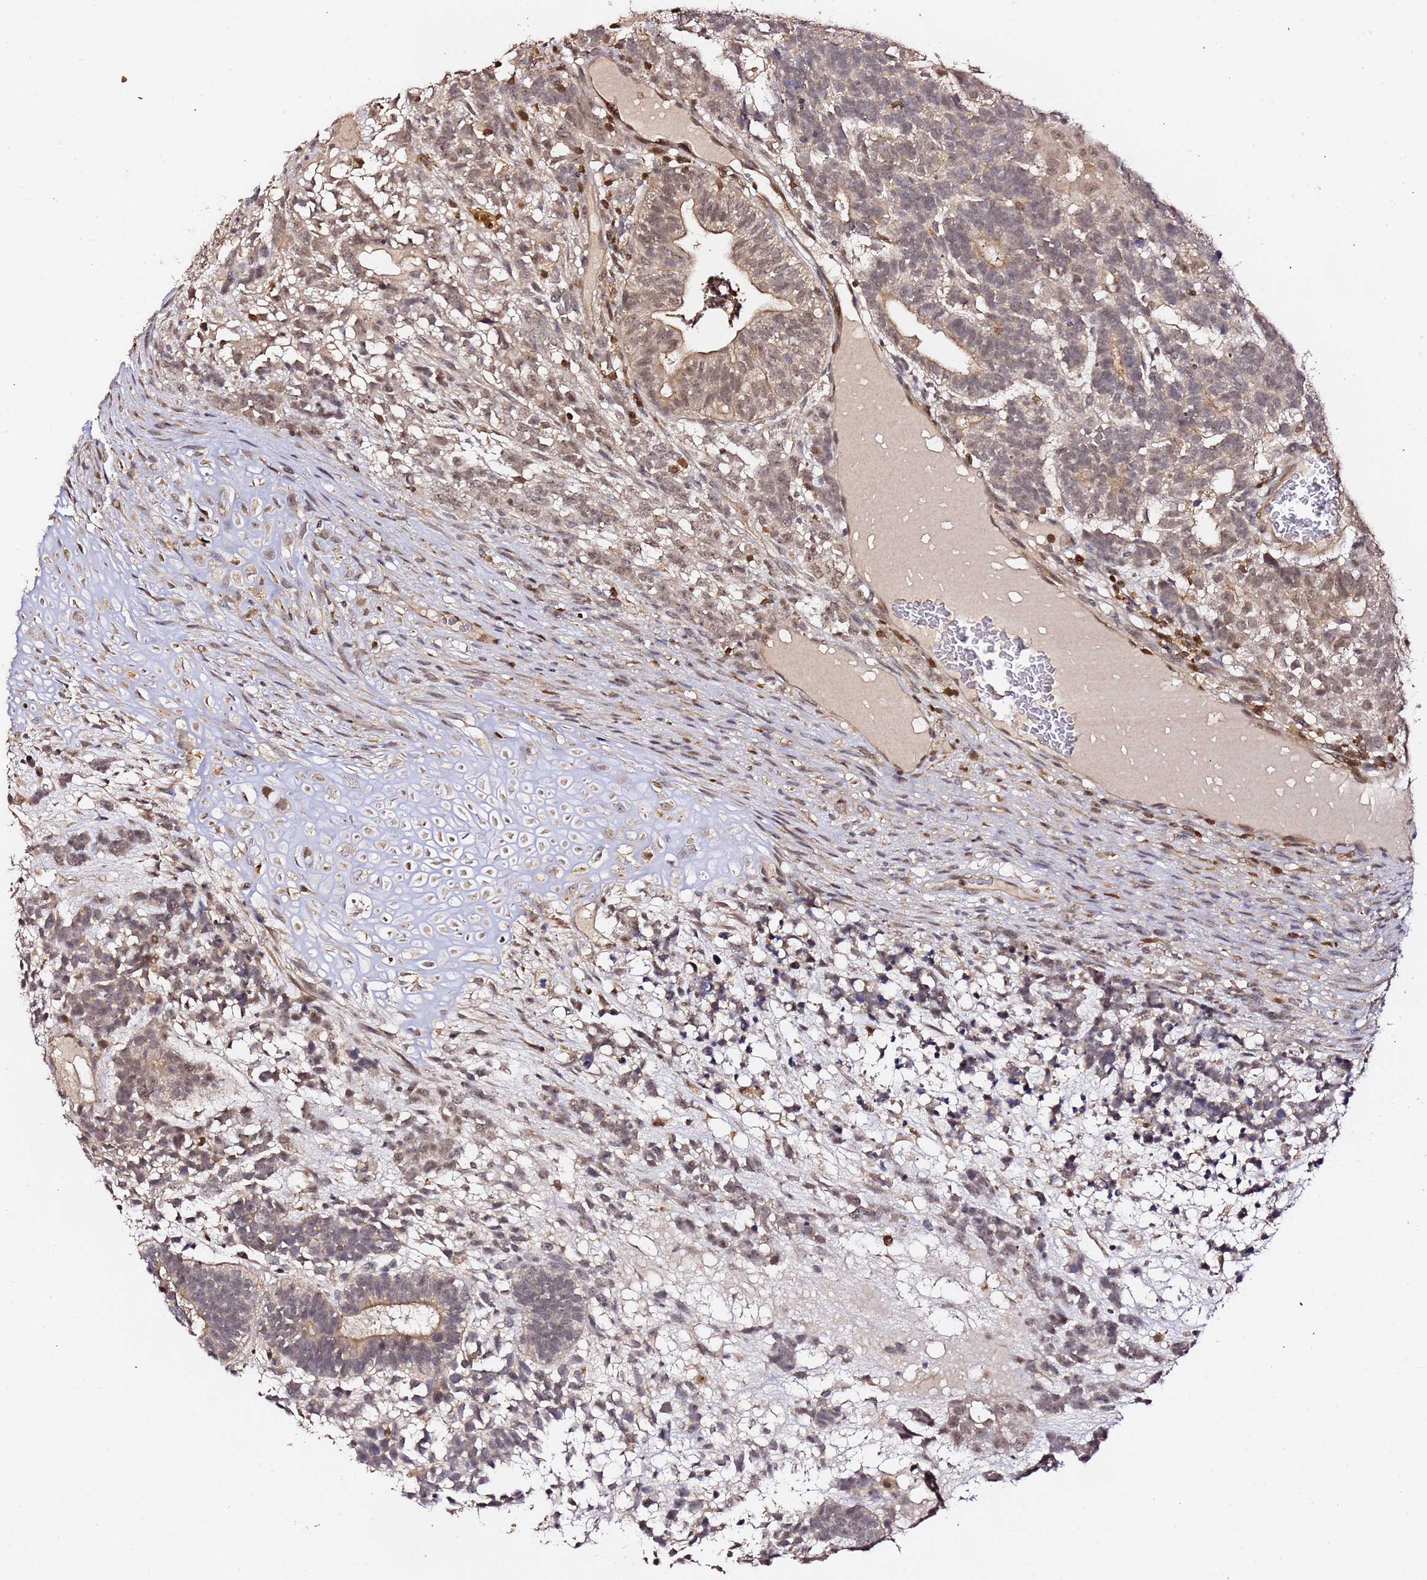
{"staining": {"intensity": "moderate", "quantity": "25%-75%", "location": "nuclear"}, "tissue": "testis cancer", "cell_type": "Tumor cells", "image_type": "cancer", "snomed": [{"axis": "morphology", "description": "Carcinoma, Embryonal, NOS"}, {"axis": "topography", "description": "Testis"}], "caption": "Immunohistochemistry (IHC) image of testis cancer (embryonal carcinoma) stained for a protein (brown), which exhibits medium levels of moderate nuclear positivity in approximately 25%-75% of tumor cells.", "gene": "OR5V1", "patient": {"sex": "male", "age": 23}}